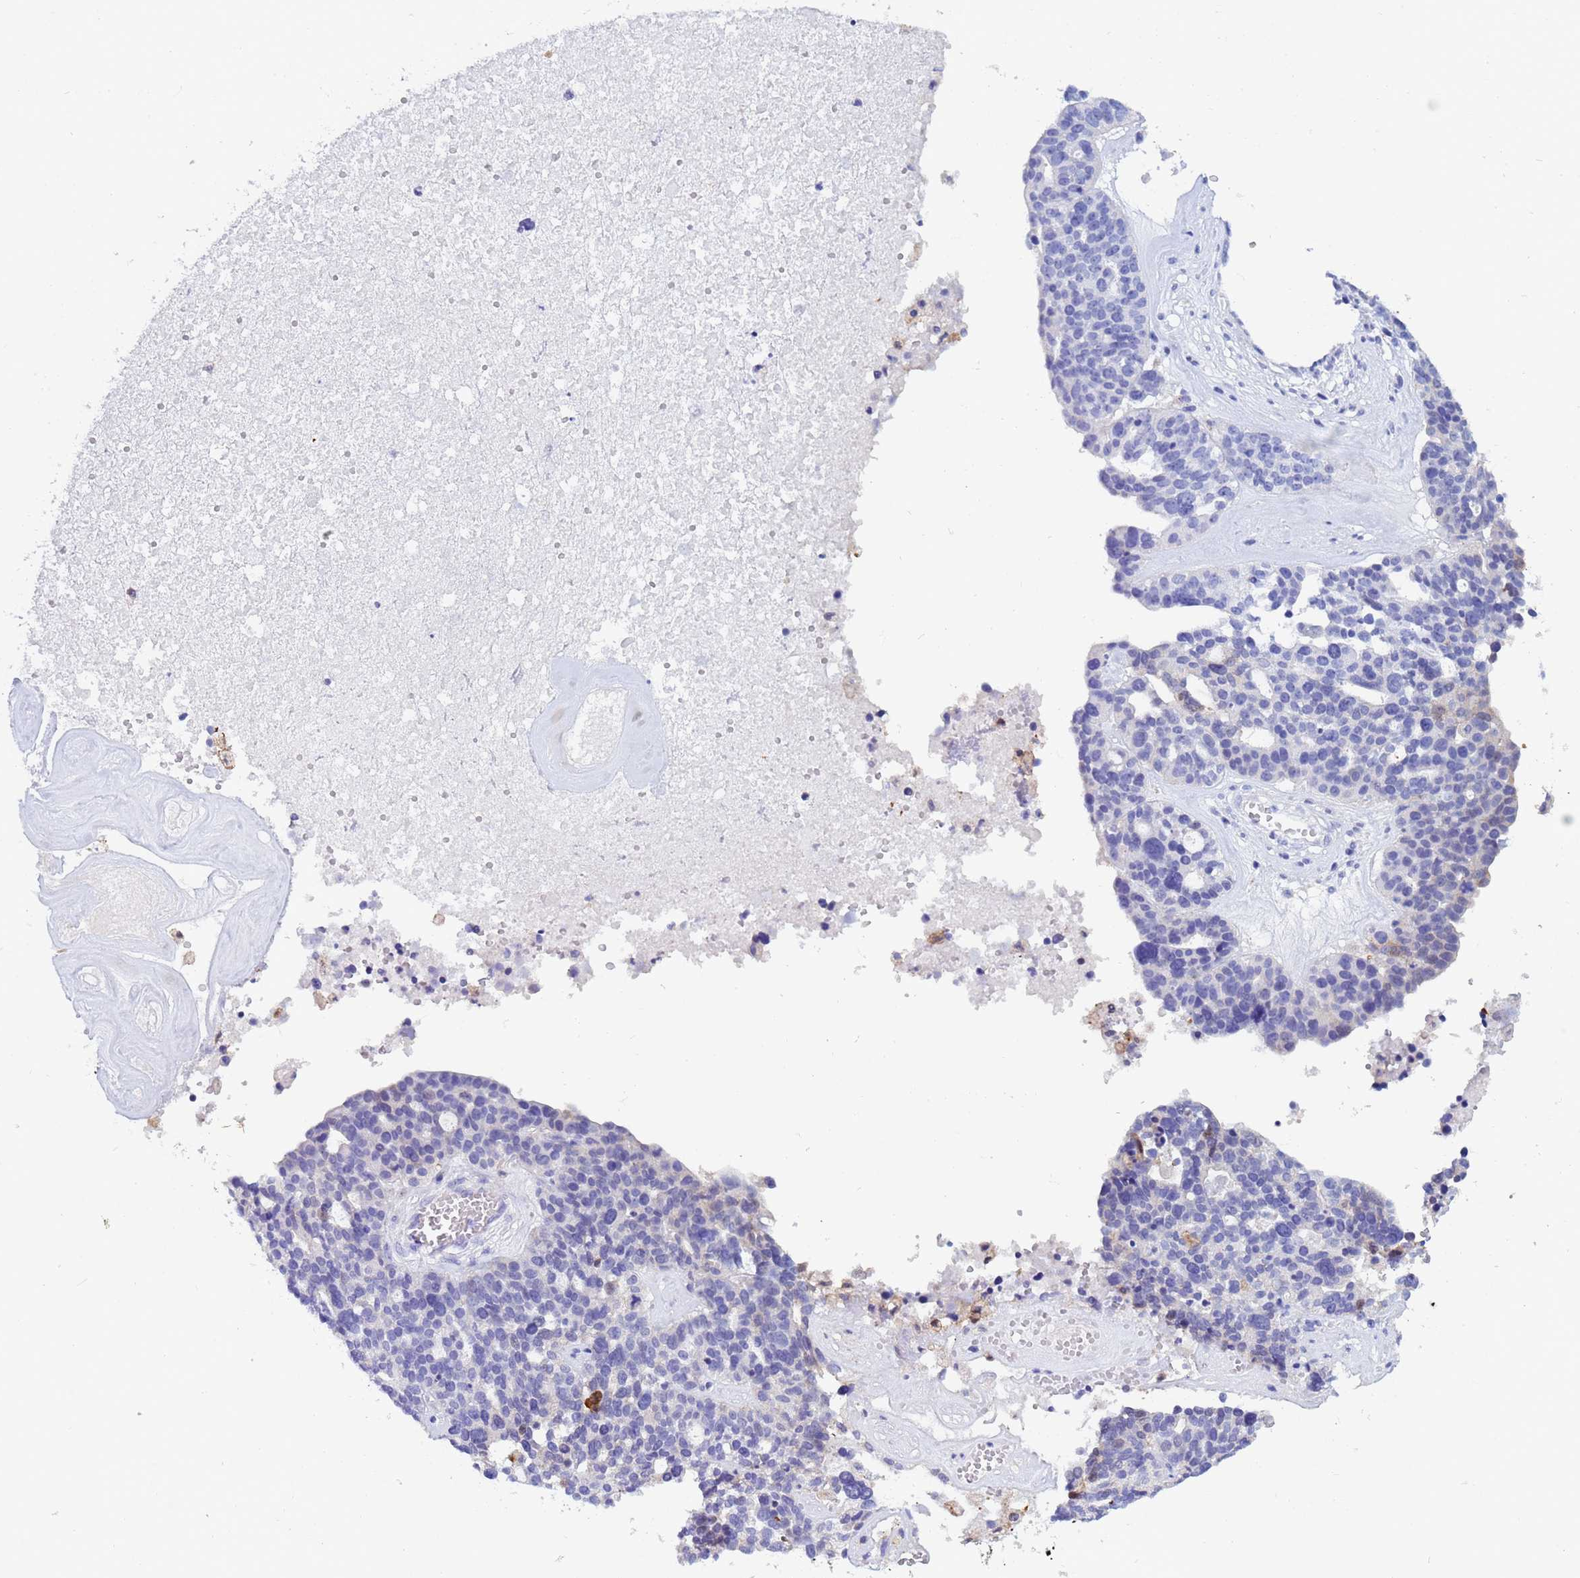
{"staining": {"intensity": "negative", "quantity": "none", "location": "none"}, "tissue": "ovarian cancer", "cell_type": "Tumor cells", "image_type": "cancer", "snomed": [{"axis": "morphology", "description": "Cystadenocarcinoma, serous, NOS"}, {"axis": "topography", "description": "Ovary"}], "caption": "Immunohistochemical staining of human ovarian cancer (serous cystadenocarcinoma) demonstrates no significant positivity in tumor cells.", "gene": "CSTB", "patient": {"sex": "female", "age": 59}}